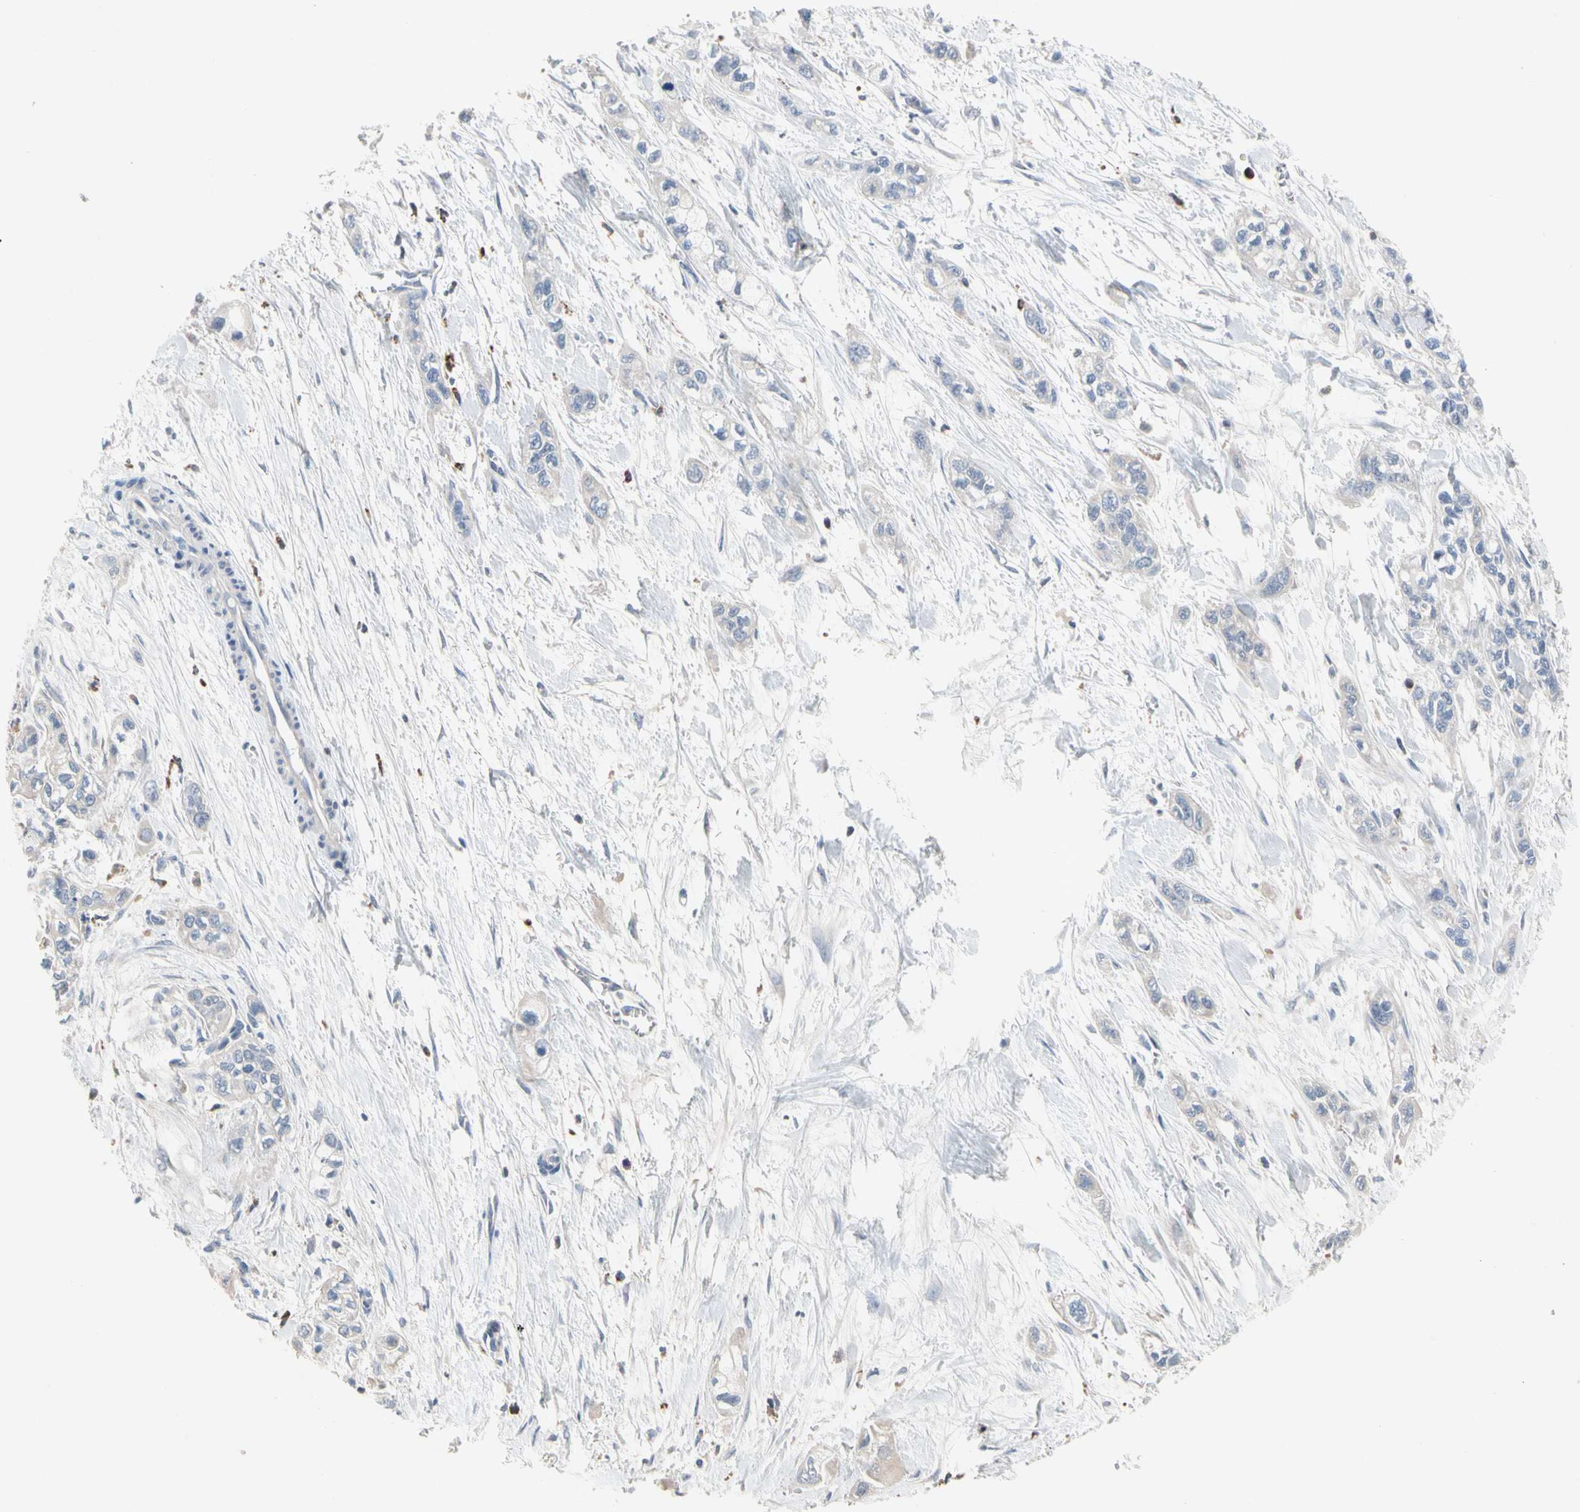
{"staining": {"intensity": "negative", "quantity": "none", "location": "none"}, "tissue": "pancreatic cancer", "cell_type": "Tumor cells", "image_type": "cancer", "snomed": [{"axis": "morphology", "description": "Adenocarcinoma, NOS"}, {"axis": "topography", "description": "Pancreas"}], "caption": "This is an immunohistochemistry histopathology image of human pancreatic cancer (adenocarcinoma). There is no staining in tumor cells.", "gene": "ADA2", "patient": {"sex": "male", "age": 74}}